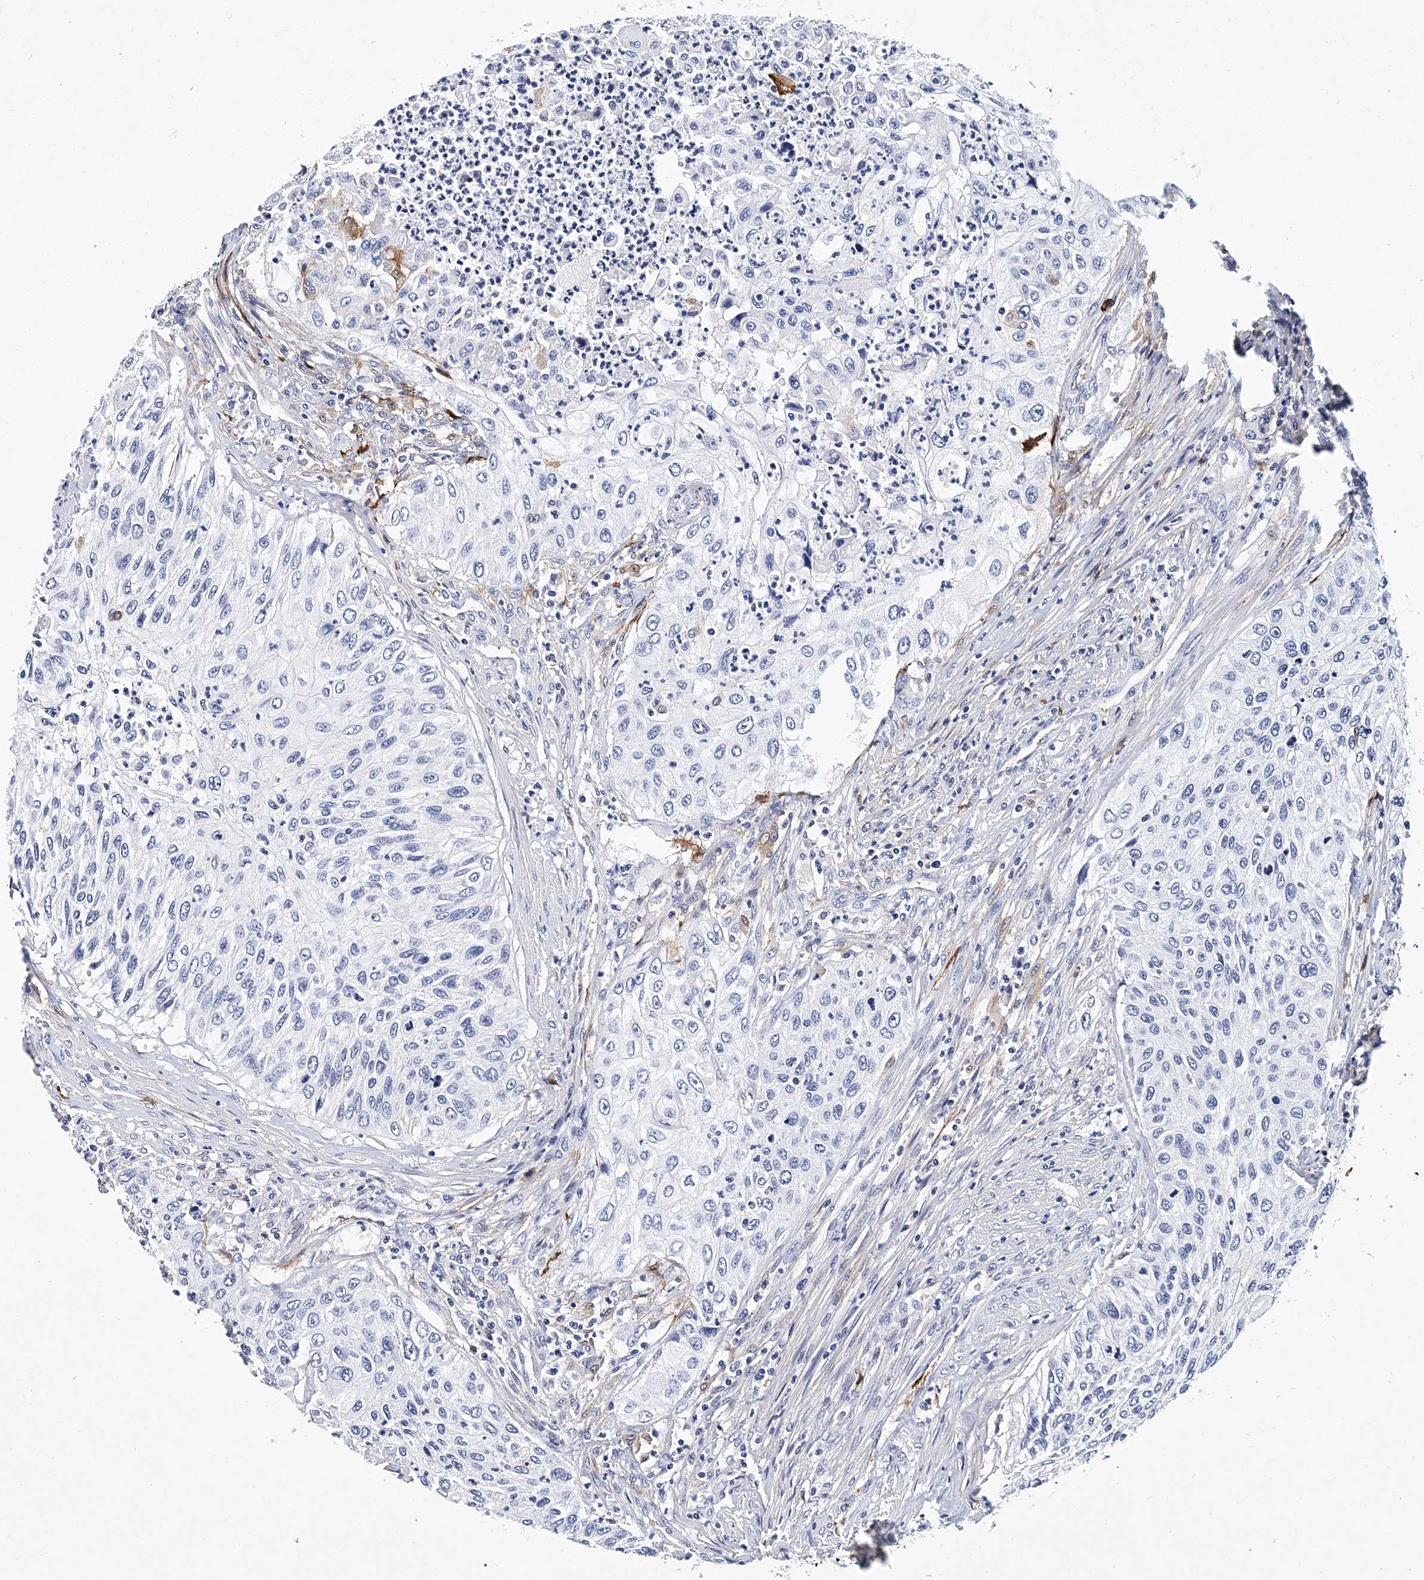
{"staining": {"intensity": "negative", "quantity": "none", "location": "none"}, "tissue": "urothelial cancer", "cell_type": "Tumor cells", "image_type": "cancer", "snomed": [{"axis": "morphology", "description": "Urothelial carcinoma, High grade"}, {"axis": "topography", "description": "Urinary bladder"}], "caption": "Human high-grade urothelial carcinoma stained for a protein using immunohistochemistry exhibits no expression in tumor cells.", "gene": "ITGA2B", "patient": {"sex": "female", "age": 60}}